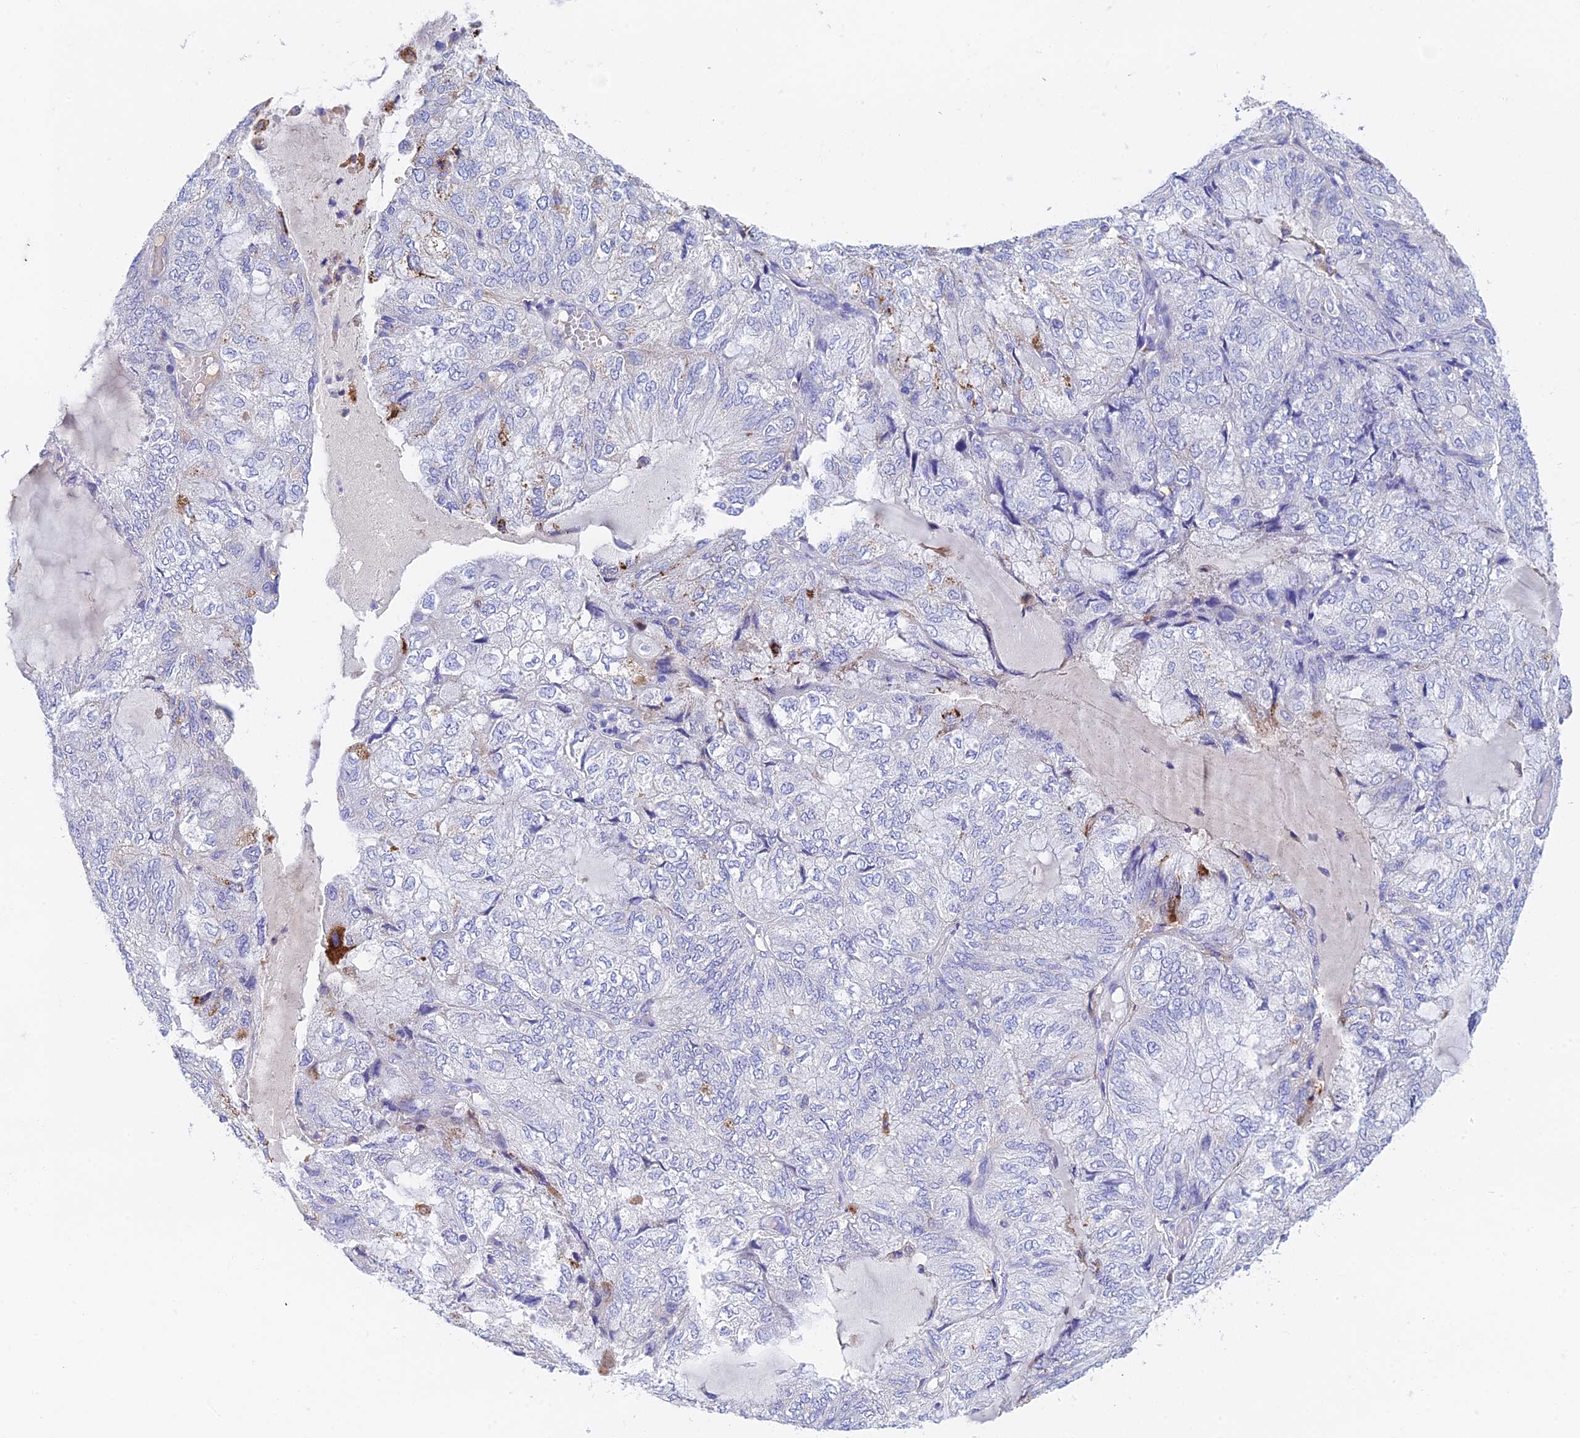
{"staining": {"intensity": "negative", "quantity": "none", "location": "none"}, "tissue": "endometrial cancer", "cell_type": "Tumor cells", "image_type": "cancer", "snomed": [{"axis": "morphology", "description": "Adenocarcinoma, NOS"}, {"axis": "topography", "description": "Endometrium"}], "caption": "Immunohistochemical staining of endometrial adenocarcinoma displays no significant staining in tumor cells.", "gene": "ADAMTS13", "patient": {"sex": "female", "age": 81}}